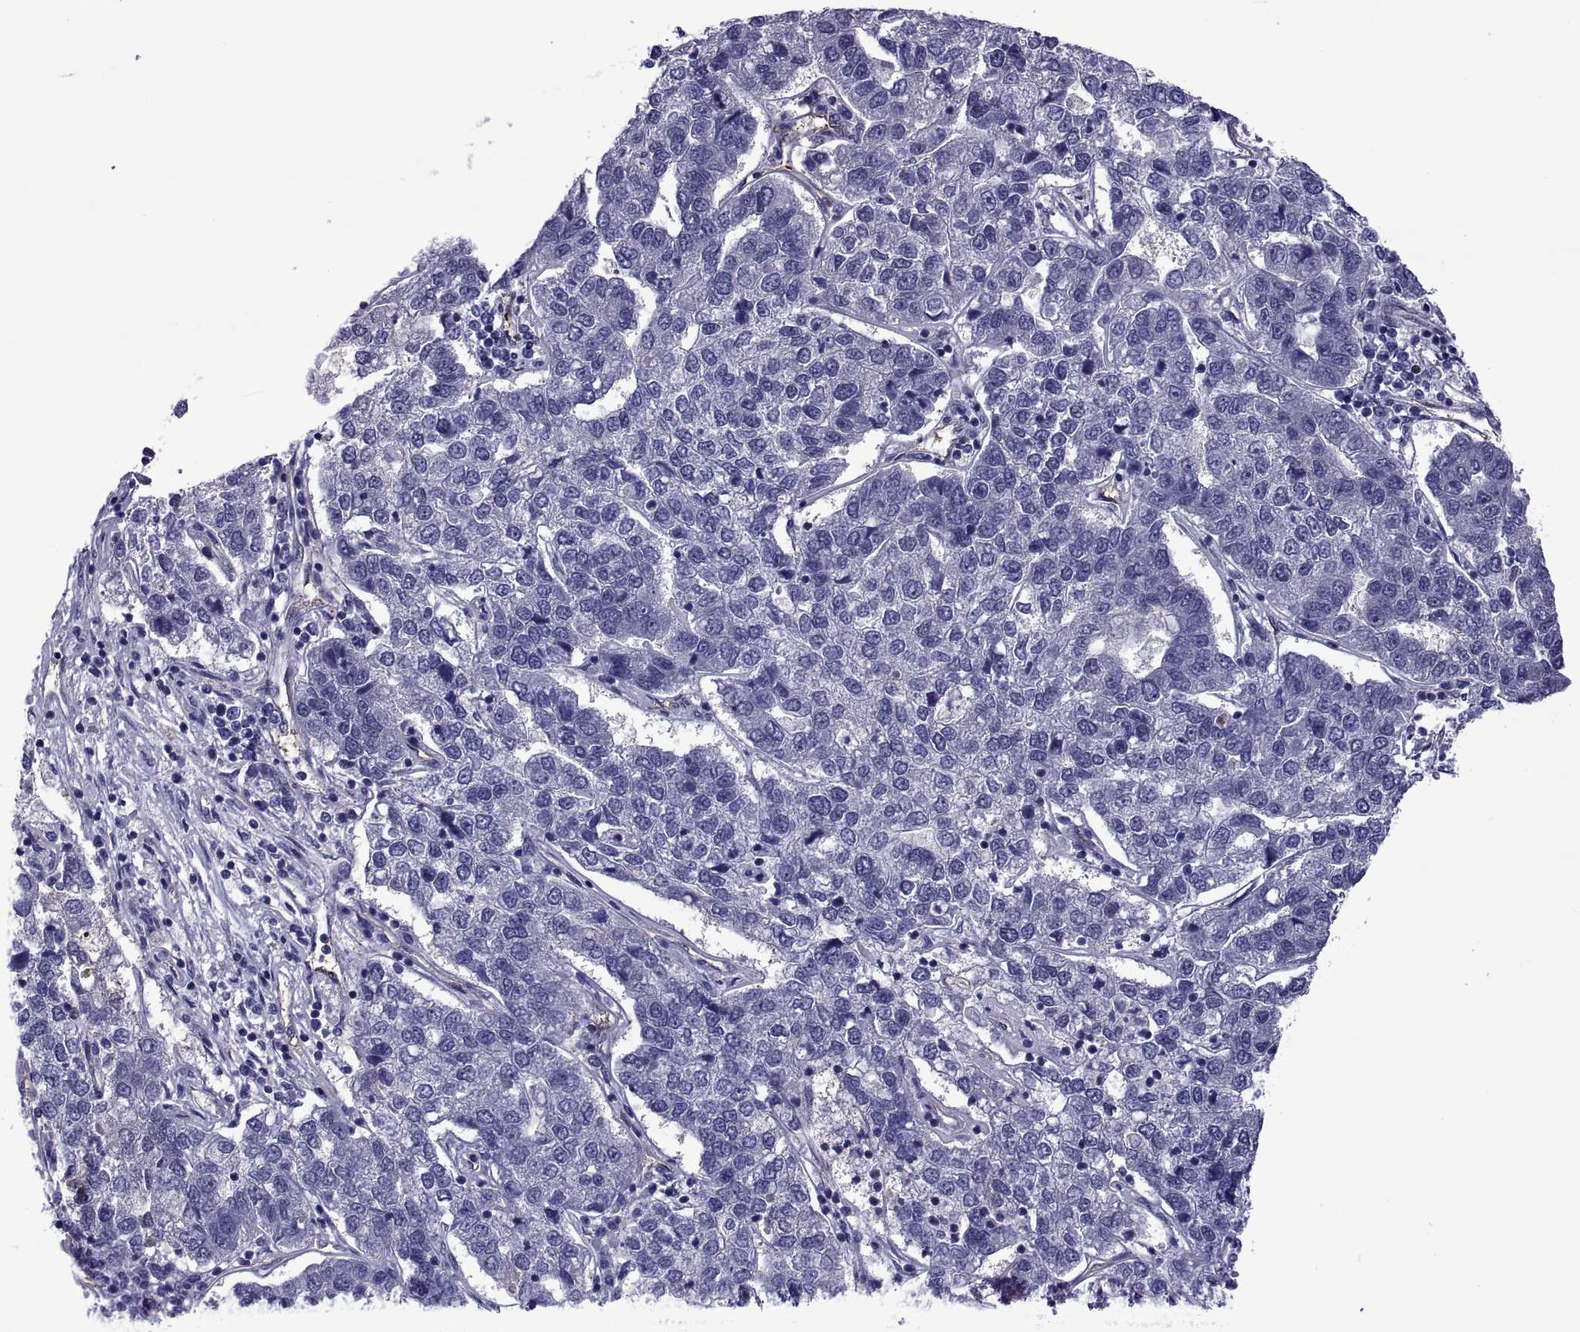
{"staining": {"intensity": "negative", "quantity": "none", "location": "none"}, "tissue": "pancreatic cancer", "cell_type": "Tumor cells", "image_type": "cancer", "snomed": [{"axis": "morphology", "description": "Adenocarcinoma, NOS"}, {"axis": "topography", "description": "Pancreas"}], "caption": "A high-resolution photomicrograph shows immunohistochemistry staining of pancreatic adenocarcinoma, which shows no significant staining in tumor cells.", "gene": "LCN9", "patient": {"sex": "female", "age": 61}}